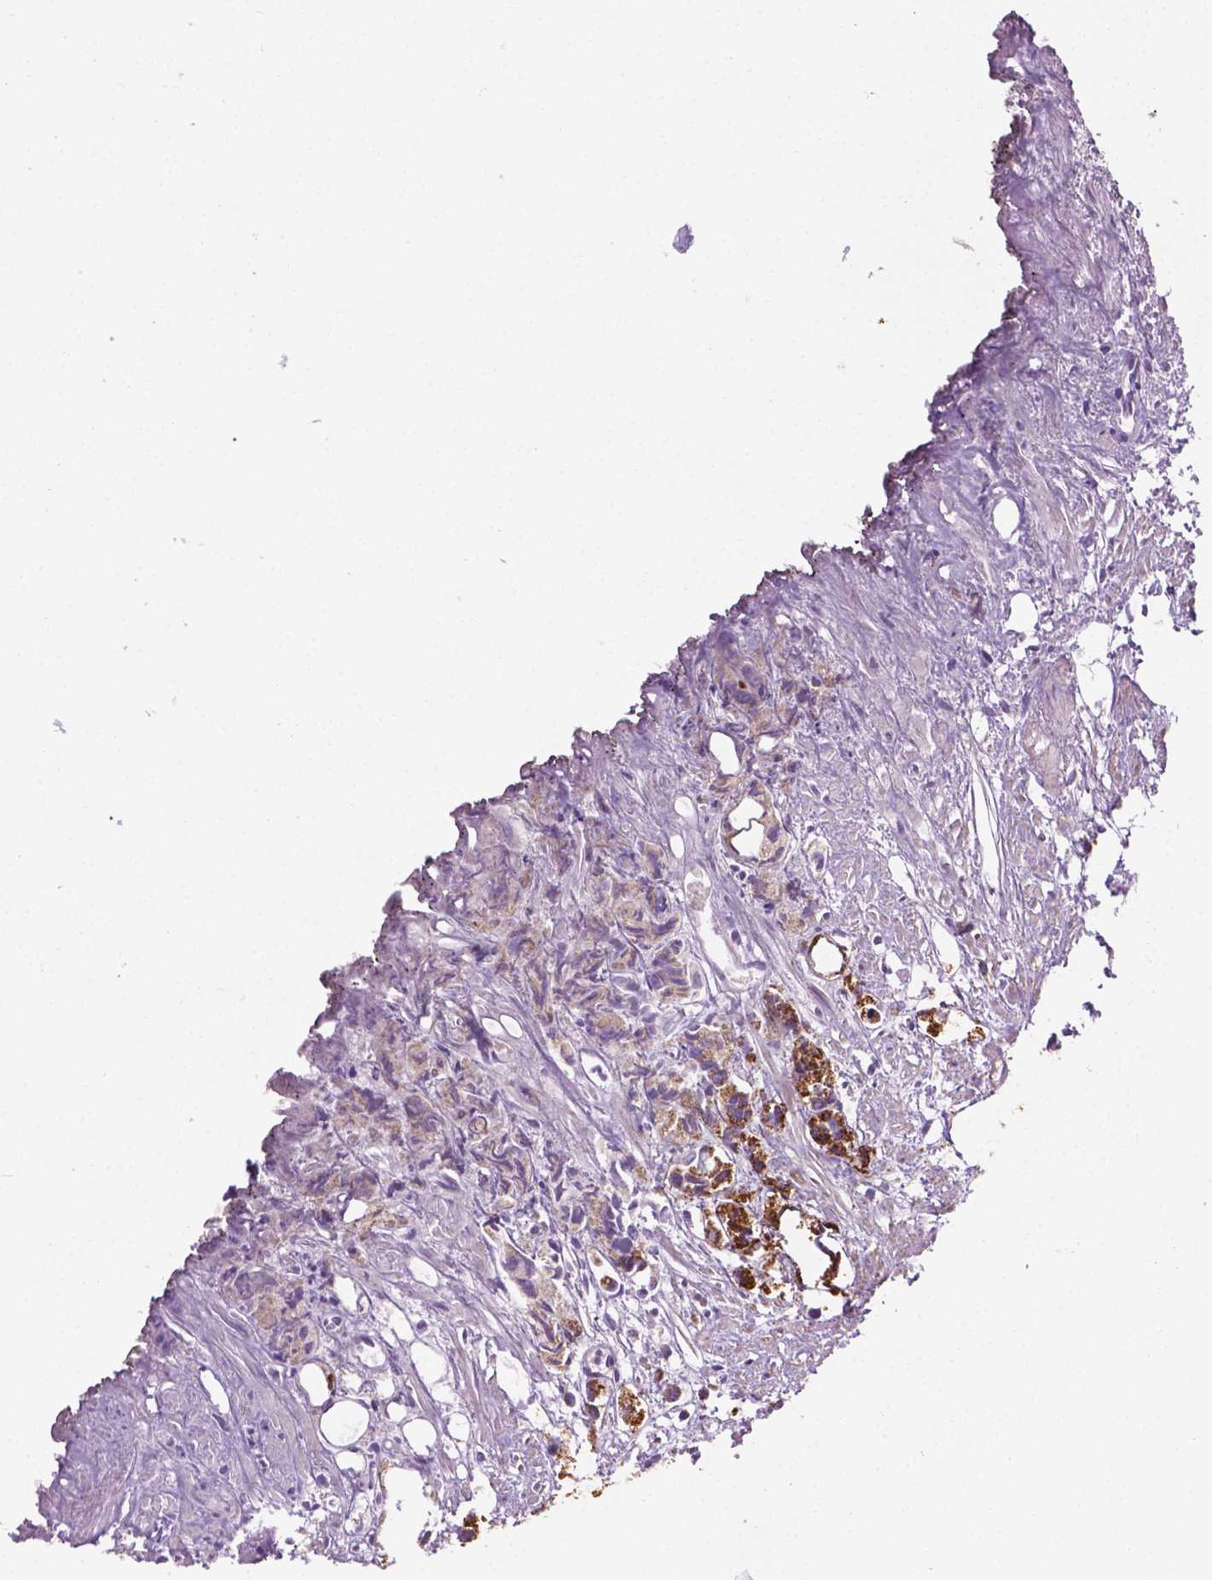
{"staining": {"intensity": "strong", "quantity": ">75%", "location": "cytoplasmic/membranous"}, "tissue": "prostate cancer", "cell_type": "Tumor cells", "image_type": "cancer", "snomed": [{"axis": "morphology", "description": "Adenocarcinoma, High grade"}, {"axis": "topography", "description": "Prostate"}], "caption": "Tumor cells display high levels of strong cytoplasmic/membranous positivity in about >75% of cells in human prostate cancer. The protein is stained brown, and the nuclei are stained in blue (DAB IHC with brightfield microscopy, high magnification).", "gene": "PIBF1", "patient": {"sex": "male", "age": 68}}